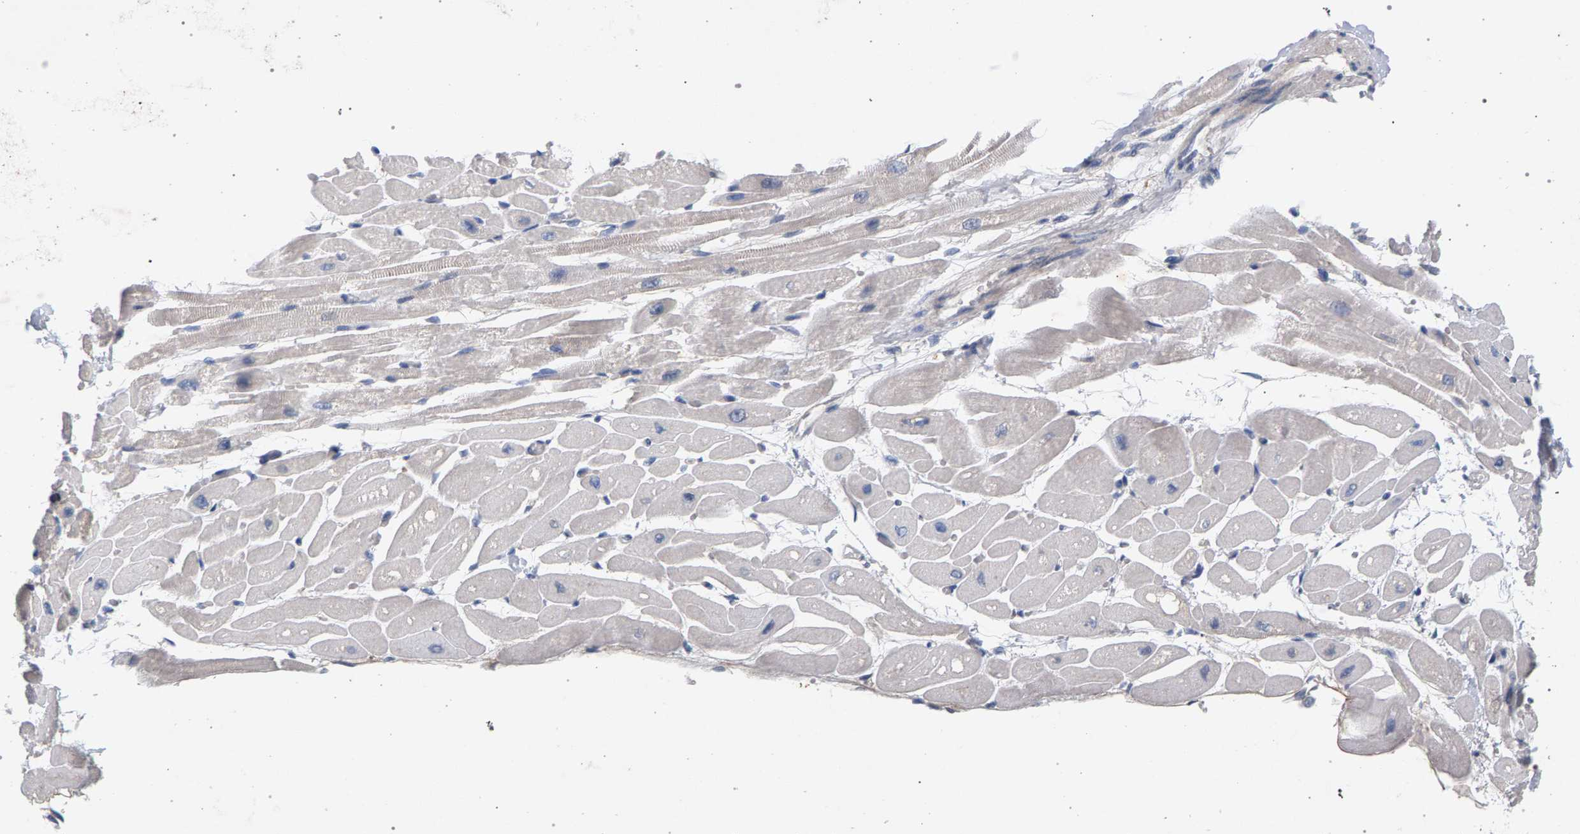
{"staining": {"intensity": "moderate", "quantity": "25%-75%", "location": "cytoplasmic/membranous"}, "tissue": "heart muscle", "cell_type": "Cardiomyocytes", "image_type": "normal", "snomed": [{"axis": "morphology", "description": "Normal tissue, NOS"}, {"axis": "topography", "description": "Heart"}], "caption": "Human heart muscle stained for a protein (brown) shows moderate cytoplasmic/membranous positive positivity in approximately 25%-75% of cardiomyocytes.", "gene": "MAMDC2", "patient": {"sex": "male", "age": 45}}